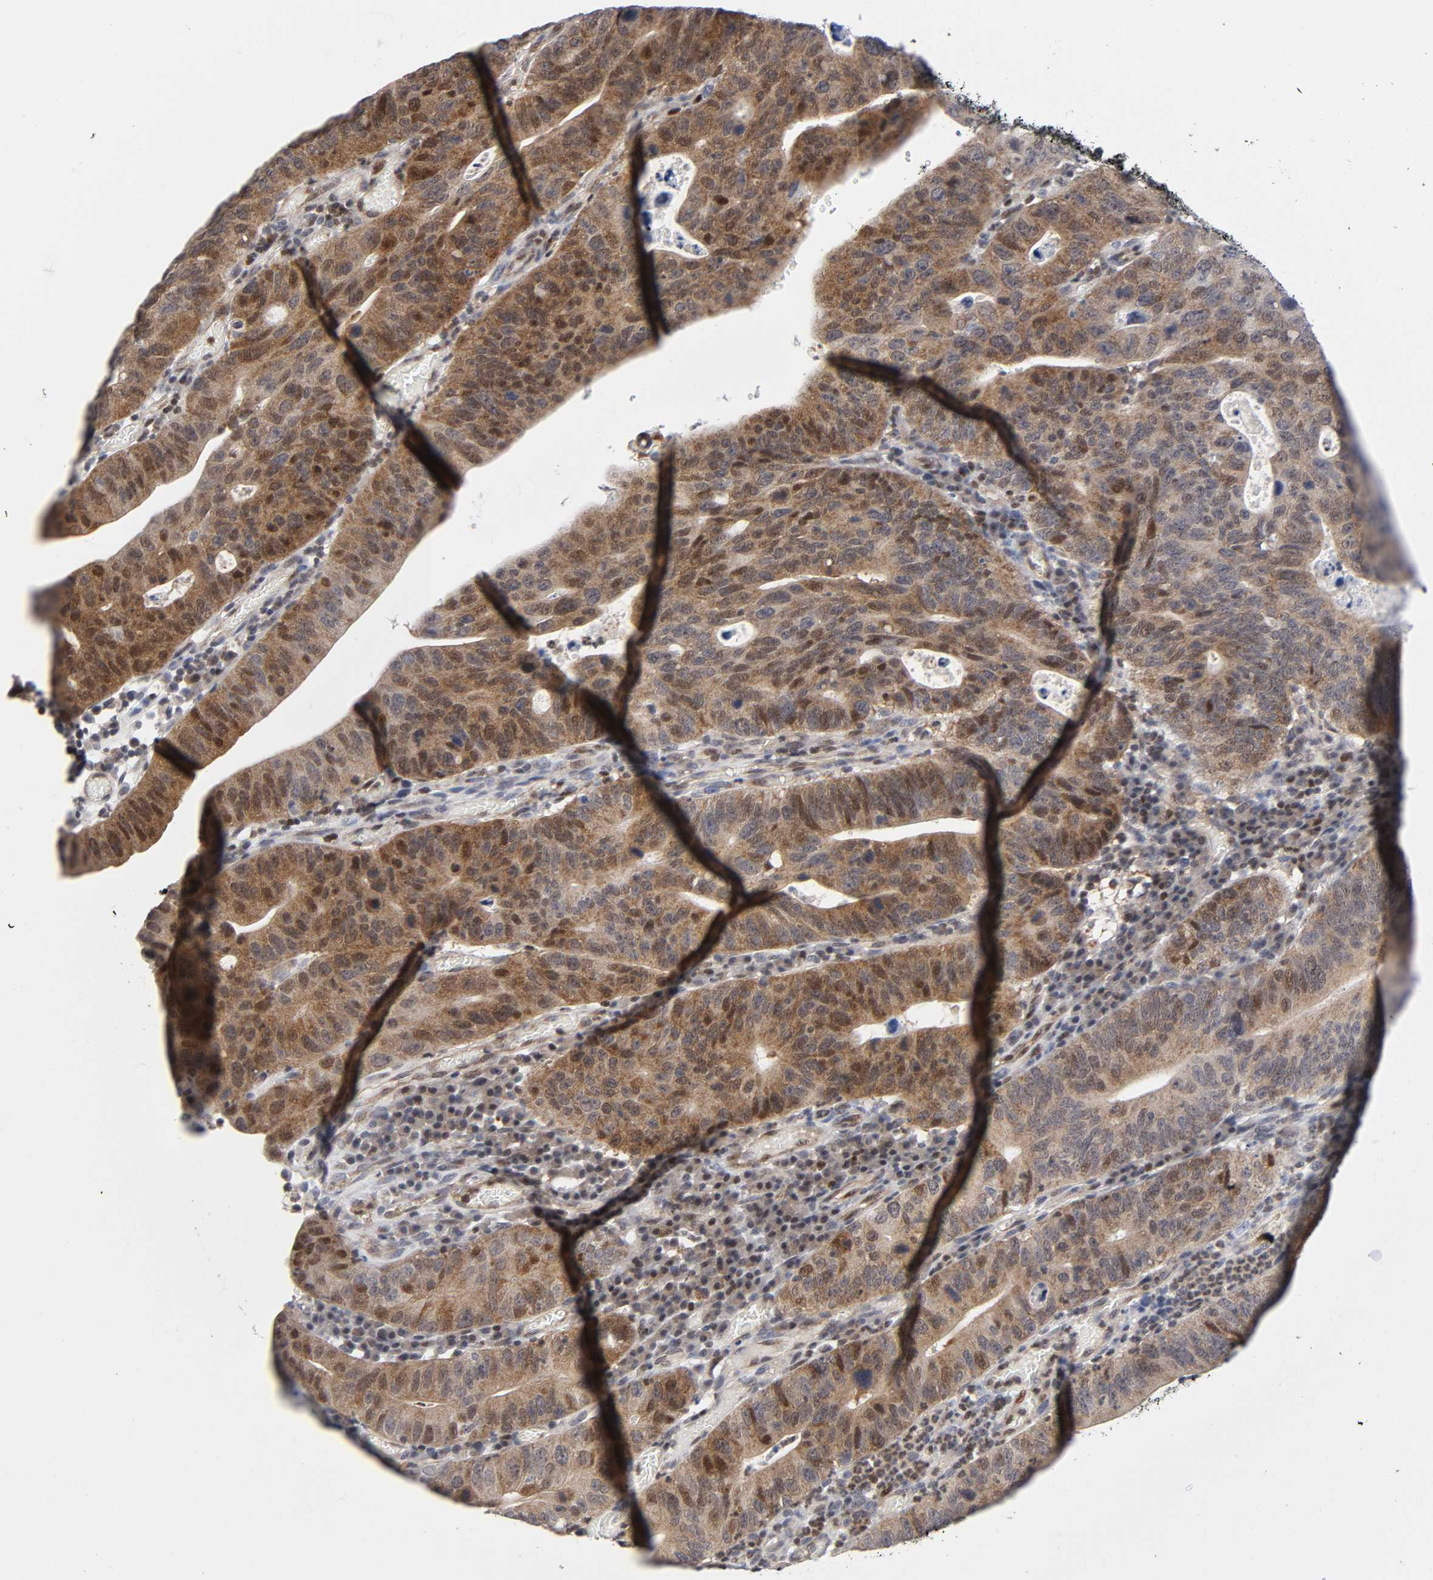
{"staining": {"intensity": "strong", "quantity": ">75%", "location": "cytoplasmic/membranous,nuclear"}, "tissue": "stomach cancer", "cell_type": "Tumor cells", "image_type": "cancer", "snomed": [{"axis": "morphology", "description": "Adenocarcinoma, NOS"}, {"axis": "topography", "description": "Stomach"}], "caption": "This micrograph exhibits immunohistochemistry staining of adenocarcinoma (stomach), with high strong cytoplasmic/membranous and nuclear expression in about >75% of tumor cells.", "gene": "STK38", "patient": {"sex": "male", "age": 59}}